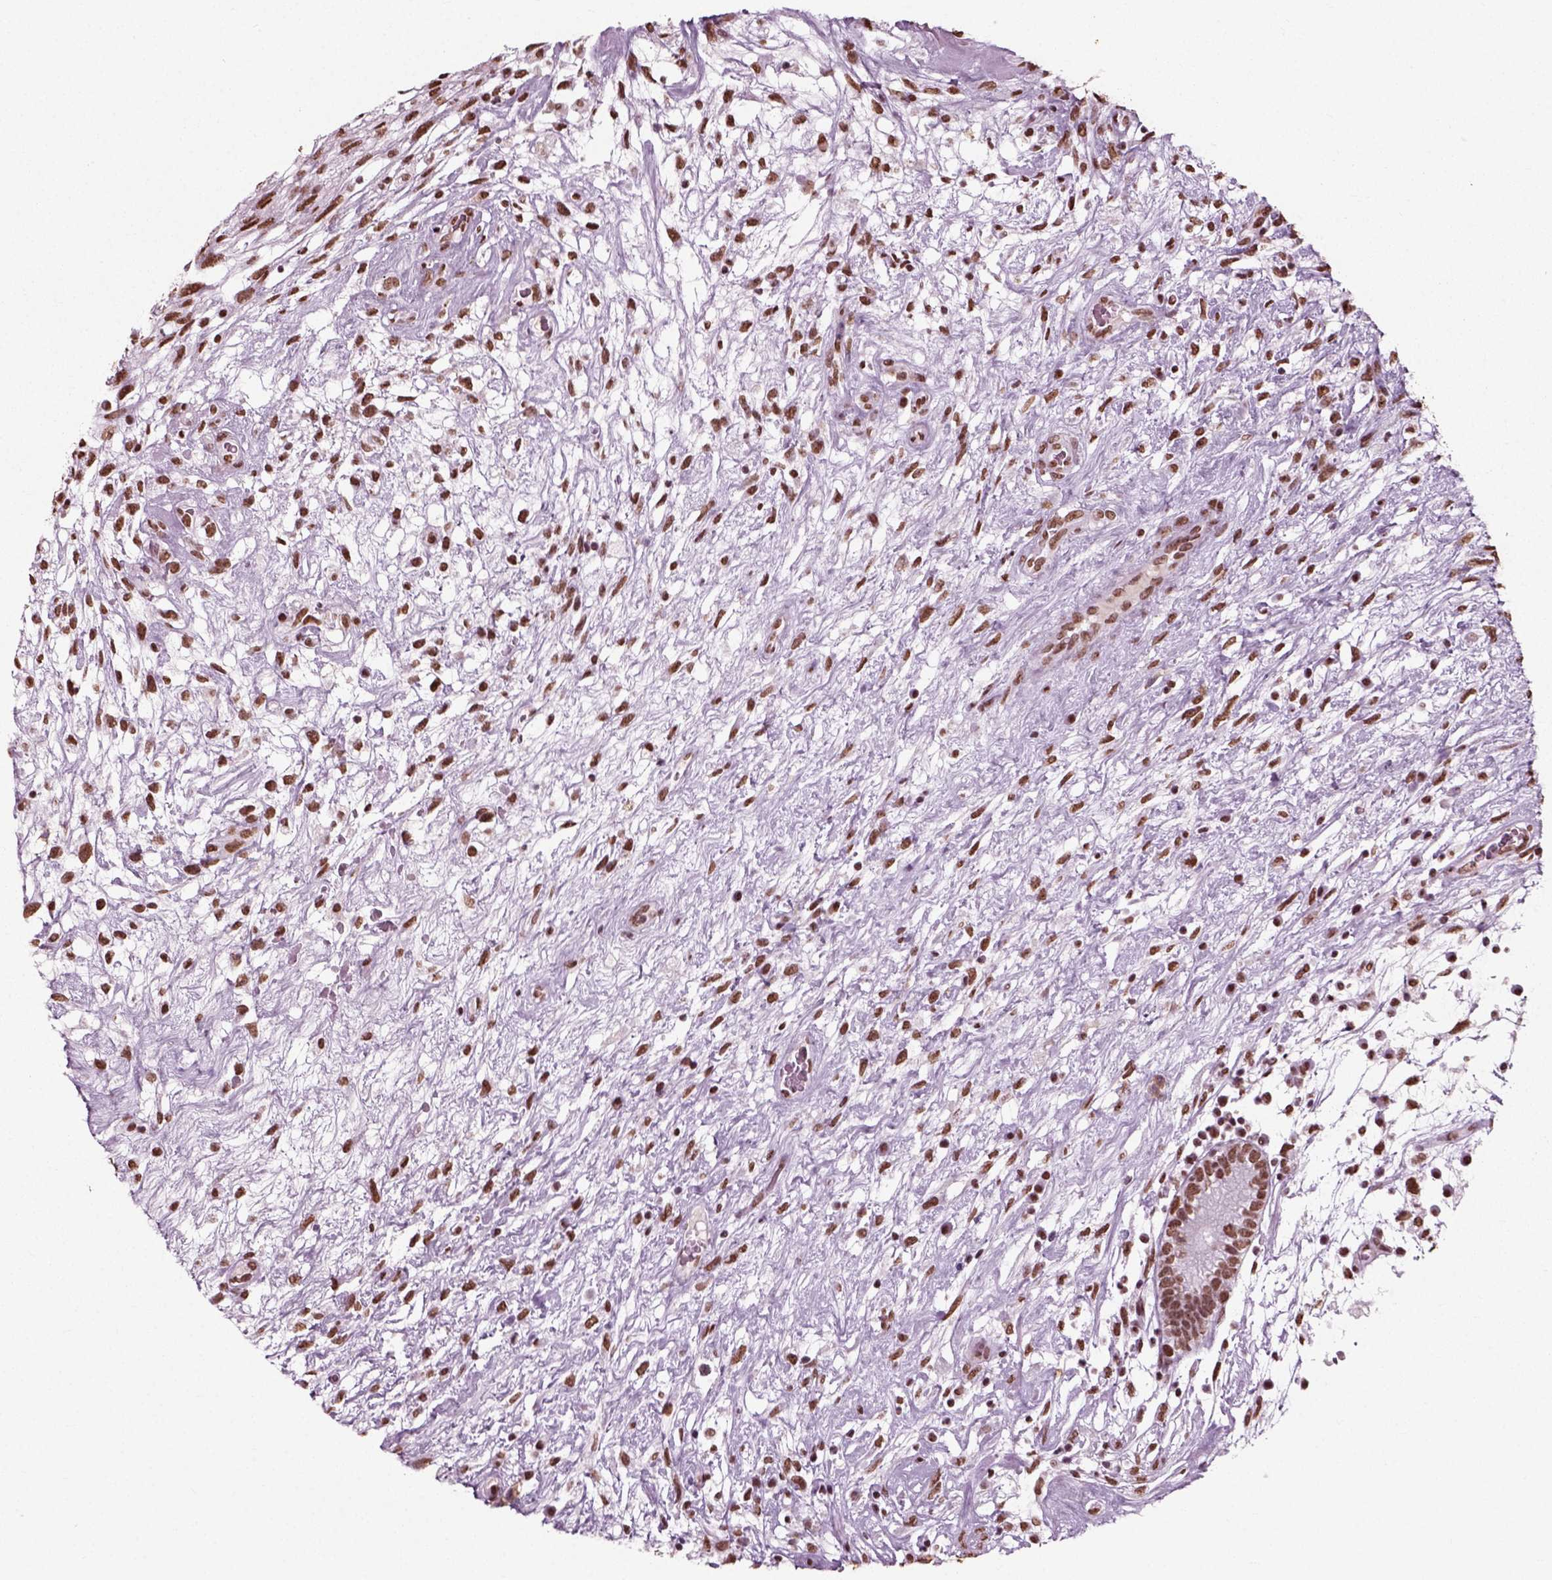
{"staining": {"intensity": "moderate", "quantity": ">75%", "location": "nuclear"}, "tissue": "testis cancer", "cell_type": "Tumor cells", "image_type": "cancer", "snomed": [{"axis": "morphology", "description": "Normal tissue, NOS"}, {"axis": "morphology", "description": "Carcinoma, Embryonal, NOS"}, {"axis": "topography", "description": "Testis"}], "caption": "Approximately >75% of tumor cells in human testis cancer reveal moderate nuclear protein positivity as visualized by brown immunohistochemical staining.", "gene": "POLR1H", "patient": {"sex": "male", "age": 32}}